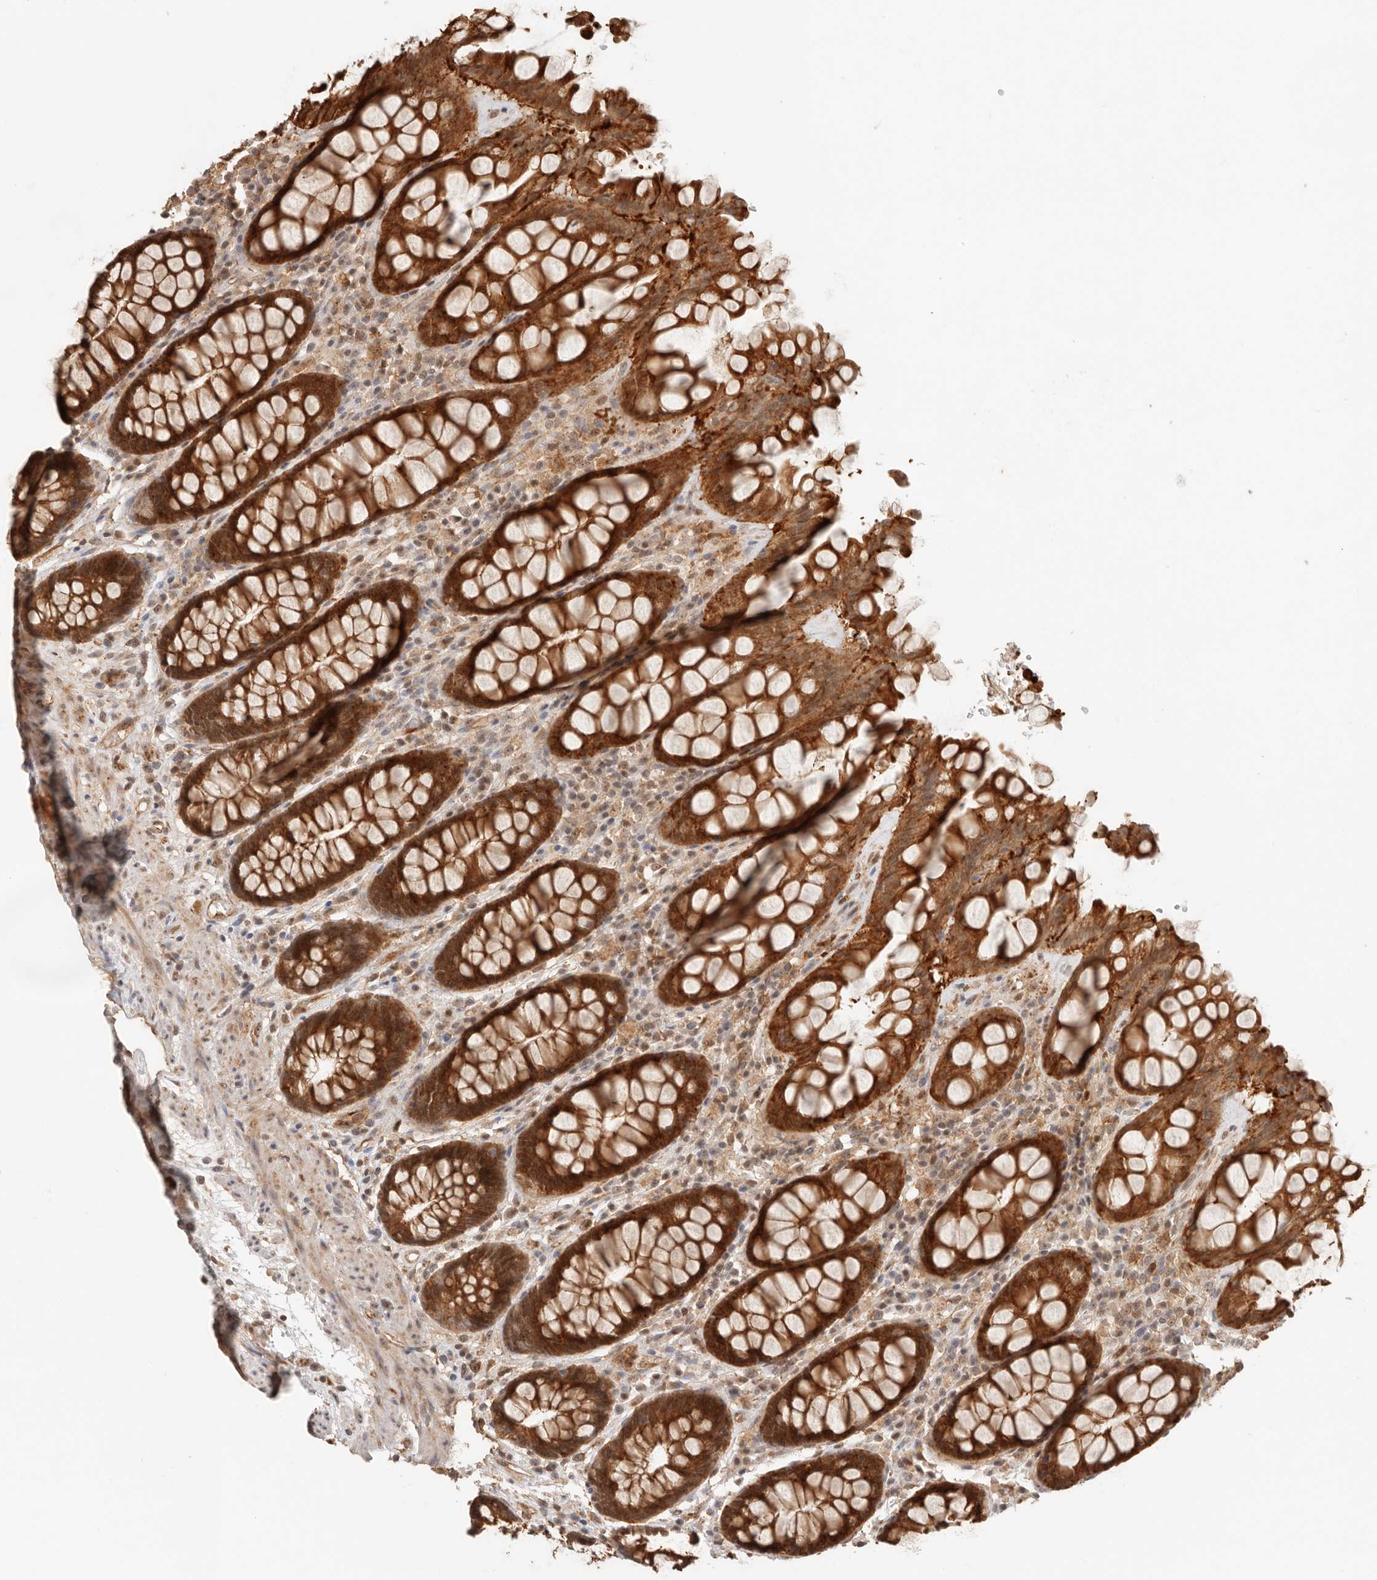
{"staining": {"intensity": "strong", "quantity": ">75%", "location": "cytoplasmic/membranous,nuclear"}, "tissue": "rectum", "cell_type": "Glandular cells", "image_type": "normal", "snomed": [{"axis": "morphology", "description": "Normal tissue, NOS"}, {"axis": "topography", "description": "Rectum"}], "caption": "Benign rectum exhibits strong cytoplasmic/membranous,nuclear staining in about >75% of glandular cells, visualized by immunohistochemistry. (DAB IHC with brightfield microscopy, high magnification).", "gene": "HEXD", "patient": {"sex": "male", "age": 64}}